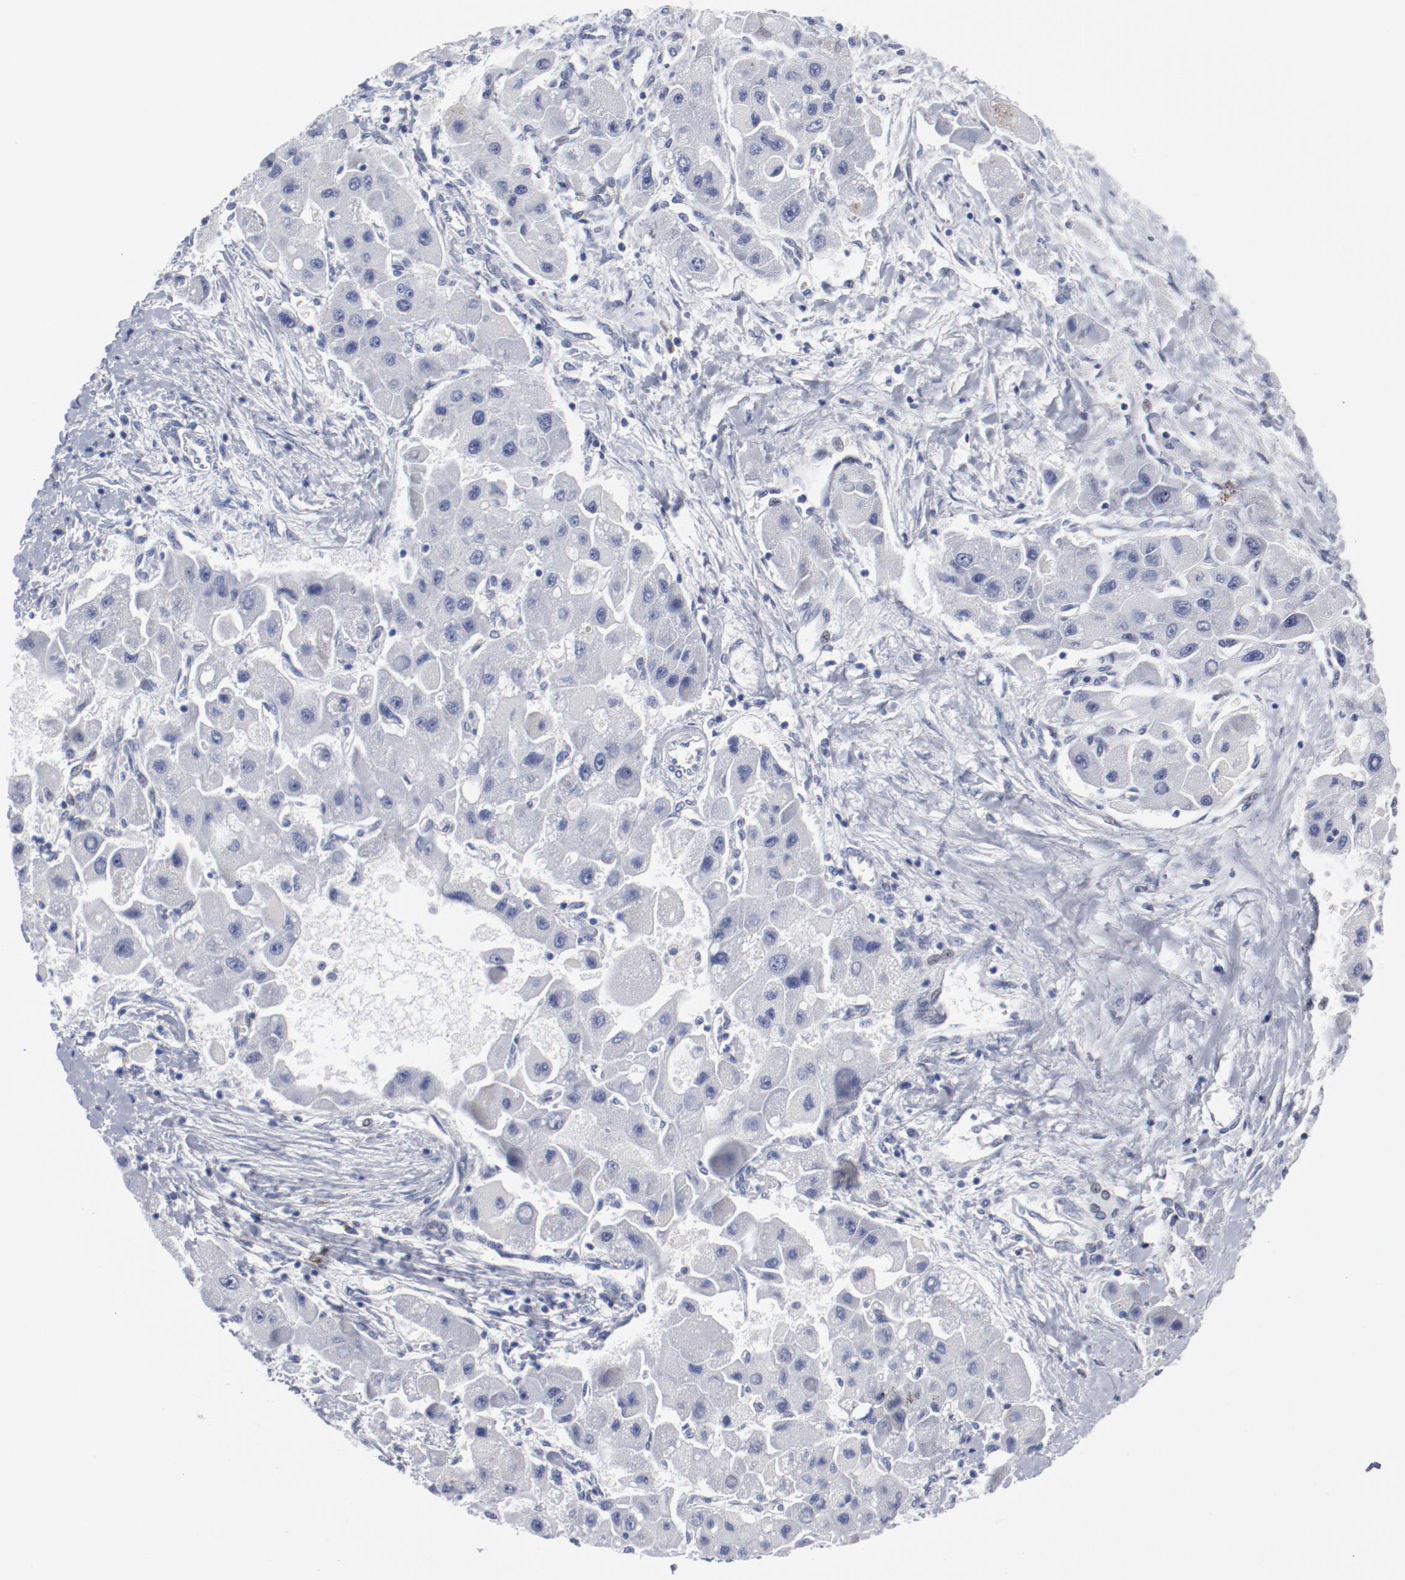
{"staining": {"intensity": "negative", "quantity": "none", "location": "none"}, "tissue": "liver cancer", "cell_type": "Tumor cells", "image_type": "cancer", "snomed": [{"axis": "morphology", "description": "Carcinoma, Hepatocellular, NOS"}, {"axis": "topography", "description": "Liver"}], "caption": "Tumor cells are negative for brown protein staining in liver hepatocellular carcinoma.", "gene": "KCNK13", "patient": {"sex": "male", "age": 24}}